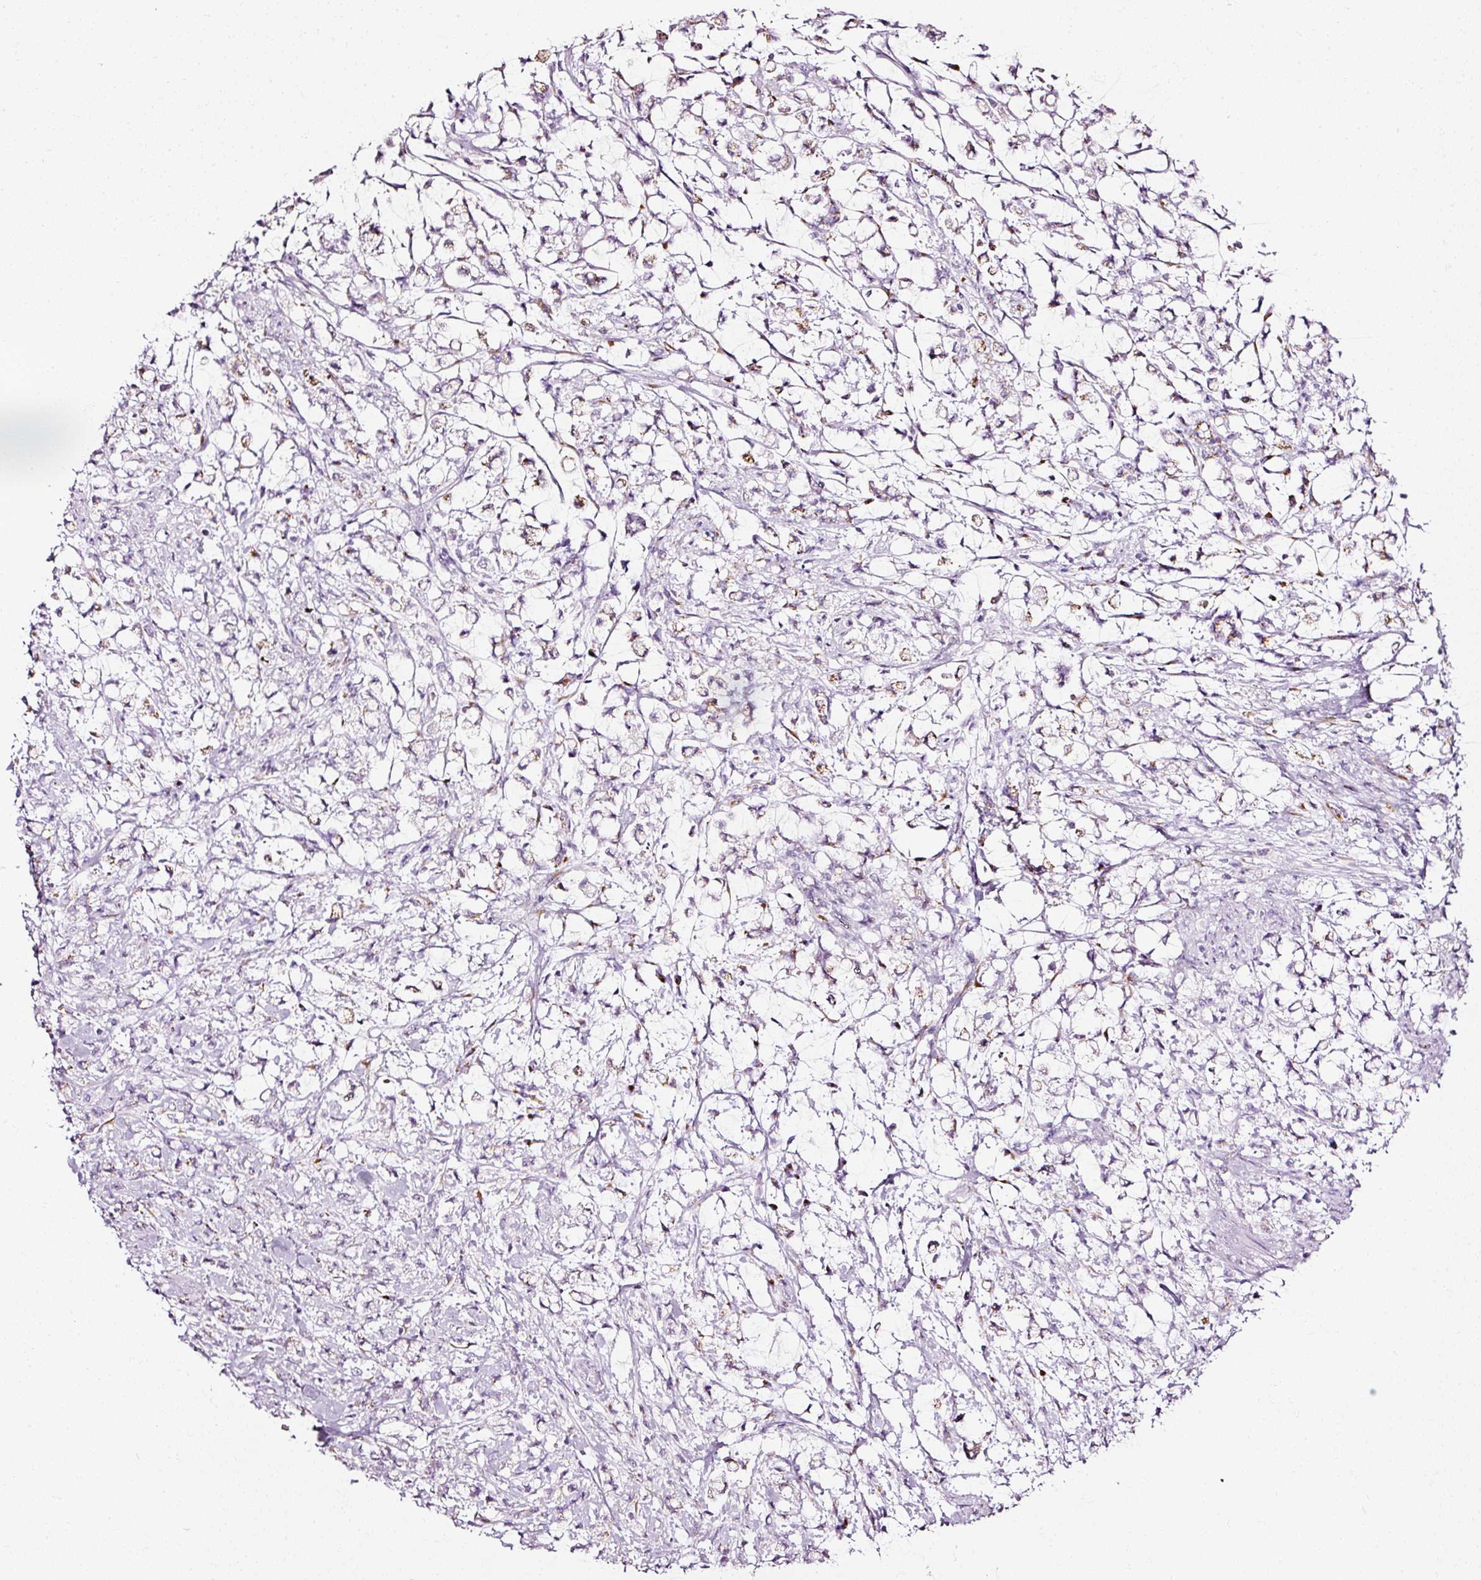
{"staining": {"intensity": "moderate", "quantity": "25%-75%", "location": "cytoplasmic/membranous"}, "tissue": "stomach cancer", "cell_type": "Tumor cells", "image_type": "cancer", "snomed": [{"axis": "morphology", "description": "Adenocarcinoma, NOS"}, {"axis": "topography", "description": "Stomach"}], "caption": "DAB immunohistochemical staining of adenocarcinoma (stomach) reveals moderate cytoplasmic/membranous protein expression in approximately 25%-75% of tumor cells.", "gene": "SDF4", "patient": {"sex": "female", "age": 60}}